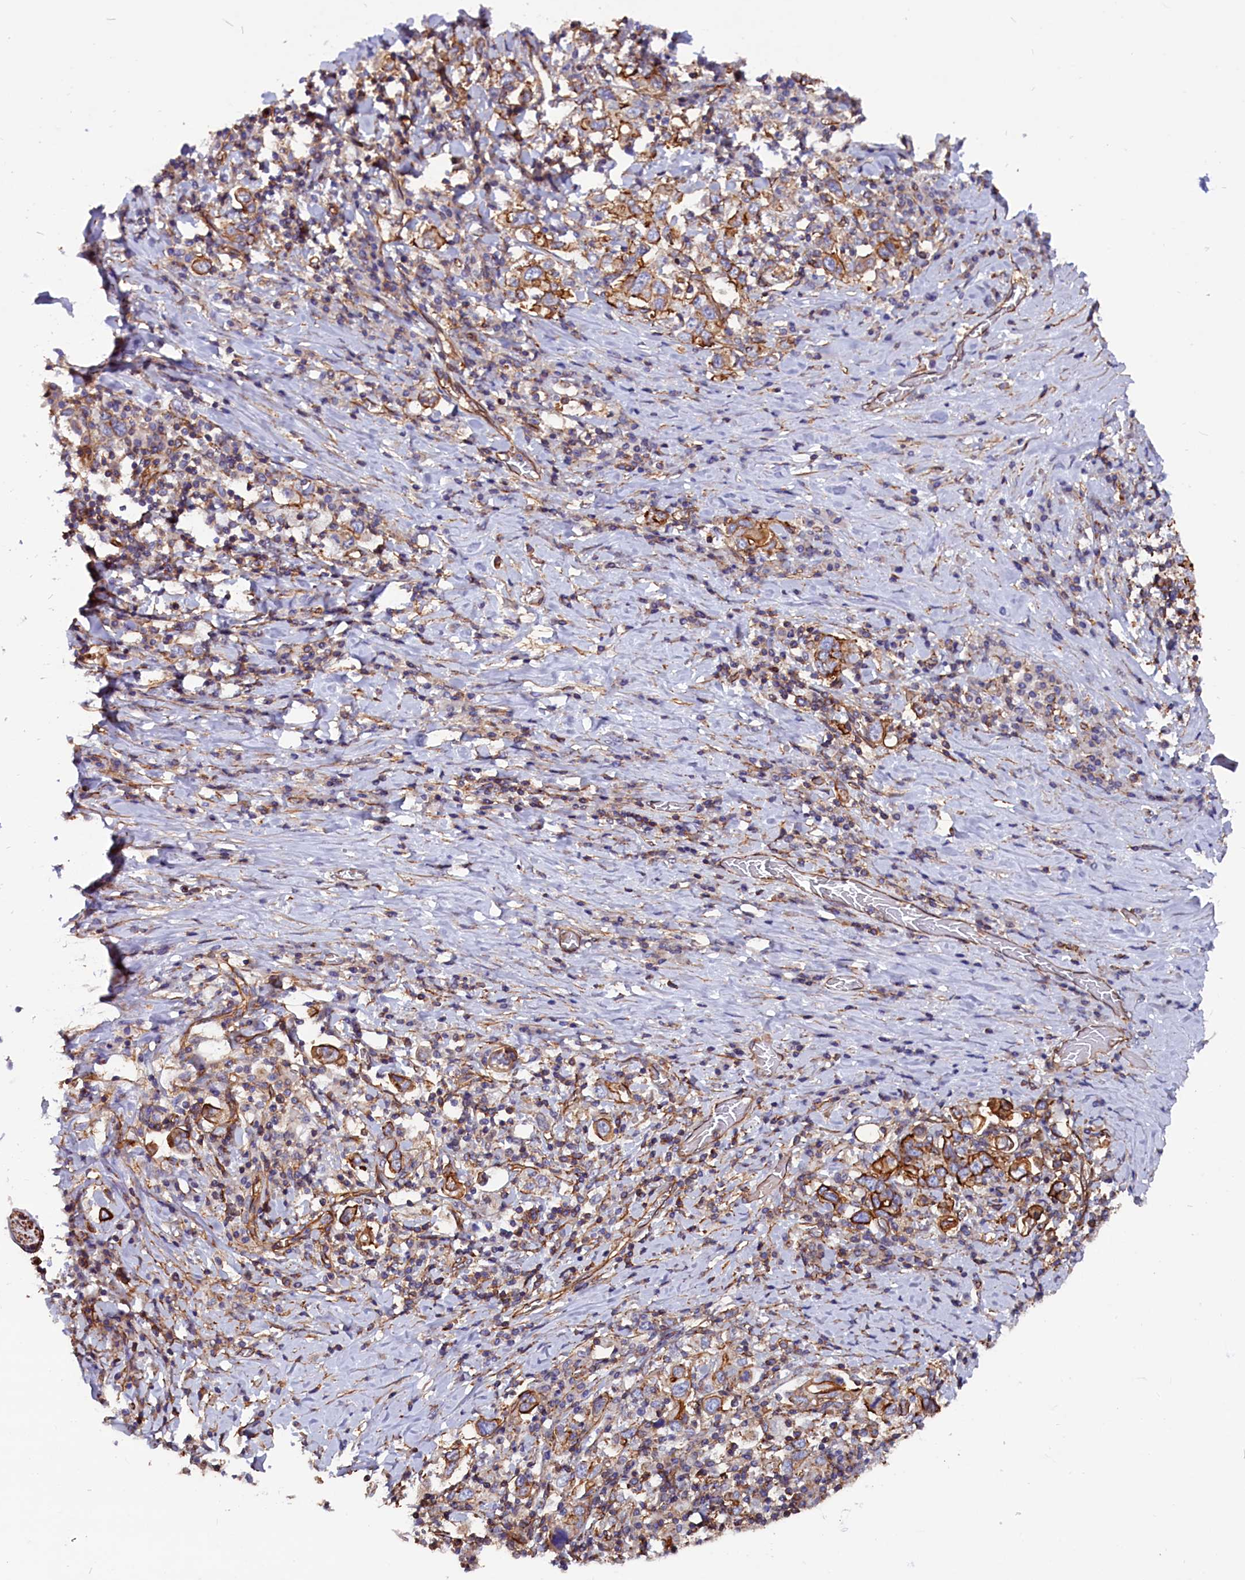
{"staining": {"intensity": "moderate", "quantity": ">75%", "location": "cytoplasmic/membranous"}, "tissue": "stomach cancer", "cell_type": "Tumor cells", "image_type": "cancer", "snomed": [{"axis": "morphology", "description": "Adenocarcinoma, NOS"}, {"axis": "topography", "description": "Stomach, upper"}, {"axis": "topography", "description": "Stomach"}], "caption": "Human adenocarcinoma (stomach) stained with a brown dye demonstrates moderate cytoplasmic/membranous positive positivity in approximately >75% of tumor cells.", "gene": "ZNF749", "patient": {"sex": "male", "age": 62}}